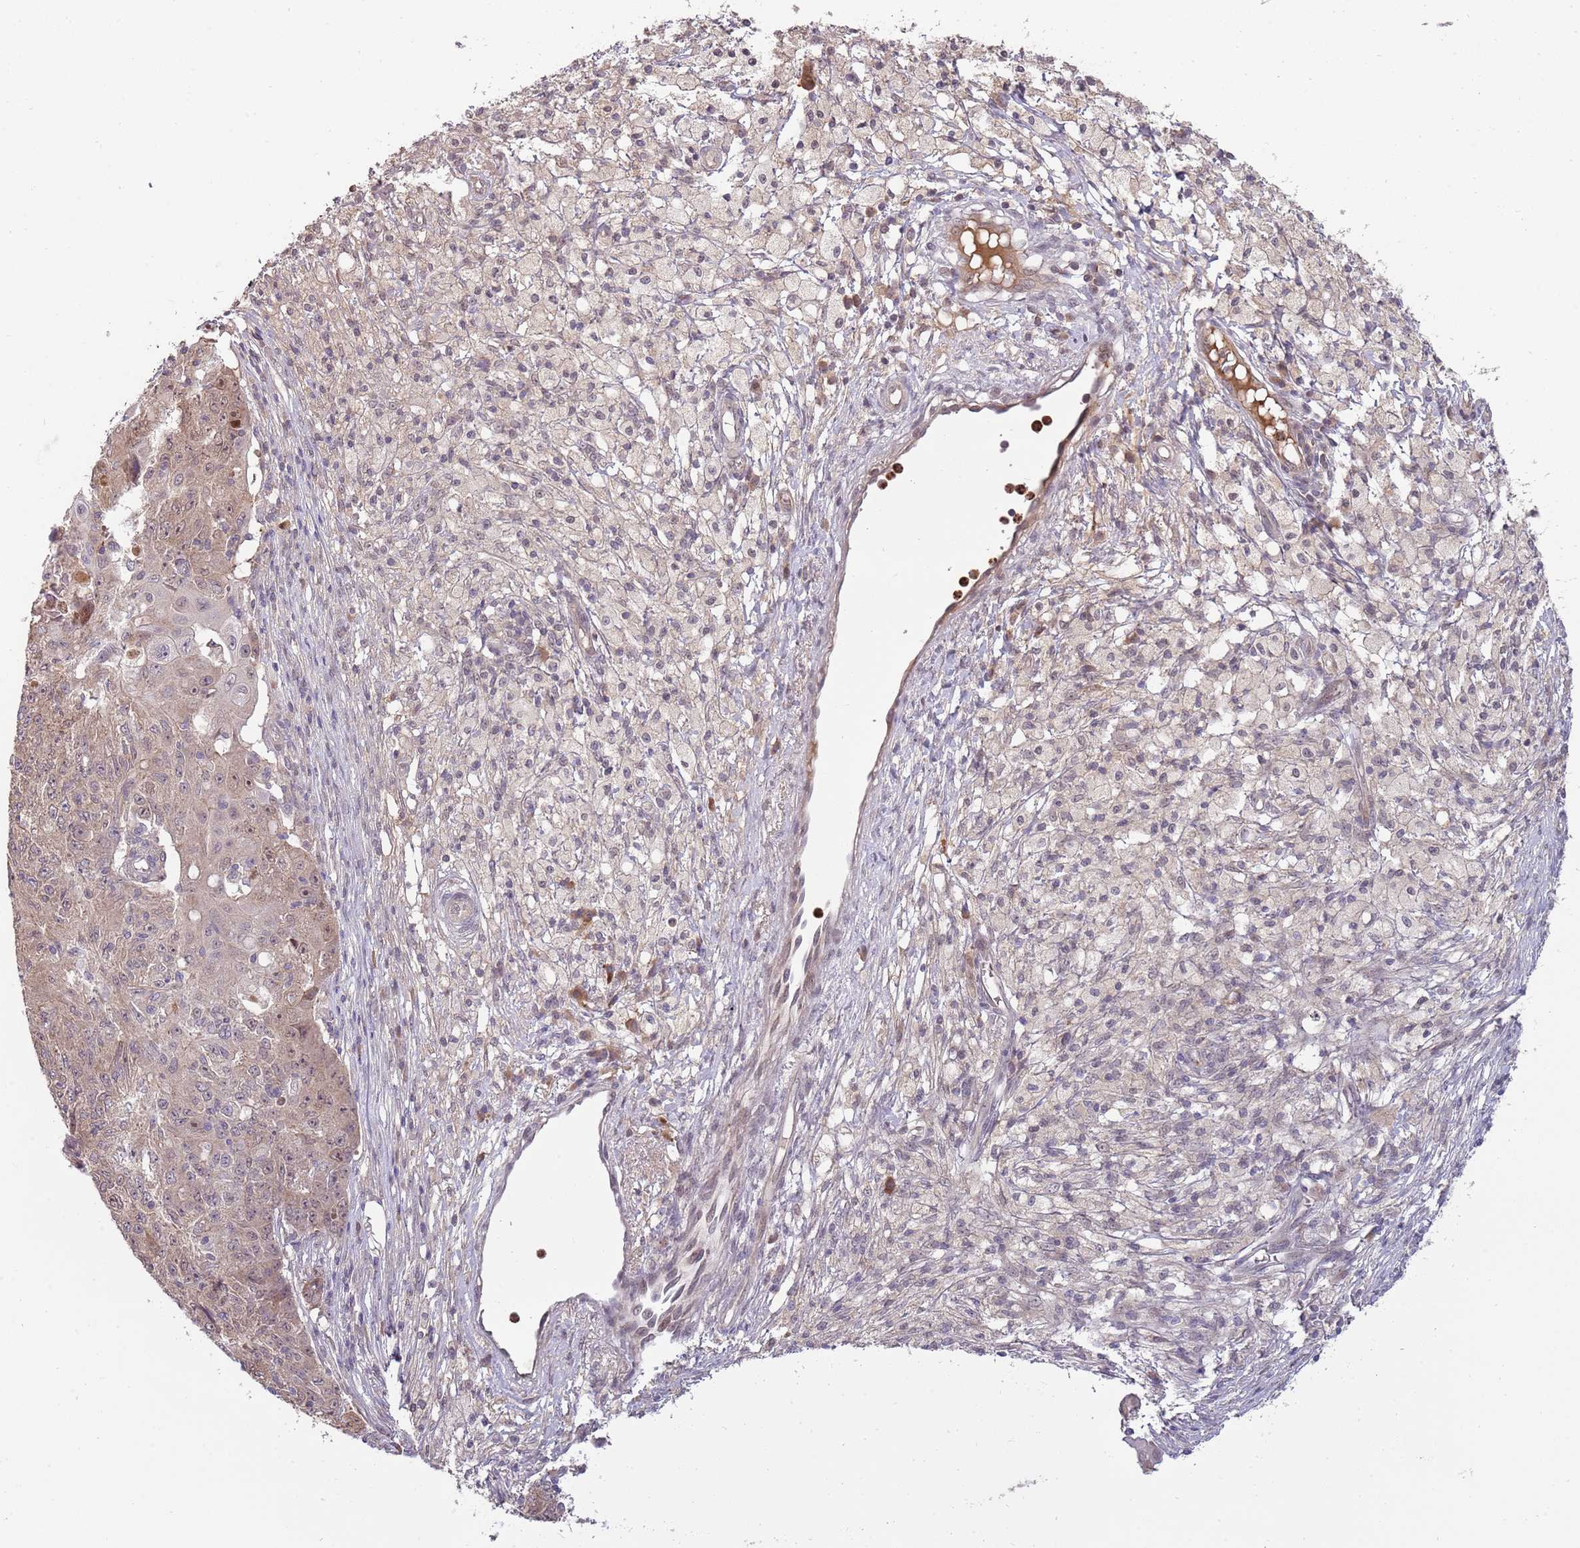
{"staining": {"intensity": "weak", "quantity": "25%-75%", "location": "cytoplasmic/membranous,nuclear"}, "tissue": "ovarian cancer", "cell_type": "Tumor cells", "image_type": "cancer", "snomed": [{"axis": "morphology", "description": "Carcinoma, endometroid"}, {"axis": "topography", "description": "Ovary"}], "caption": "Protein staining of ovarian endometroid carcinoma tissue shows weak cytoplasmic/membranous and nuclear expression in about 25%-75% of tumor cells.", "gene": "NBPF6", "patient": {"sex": "female", "age": 42}}